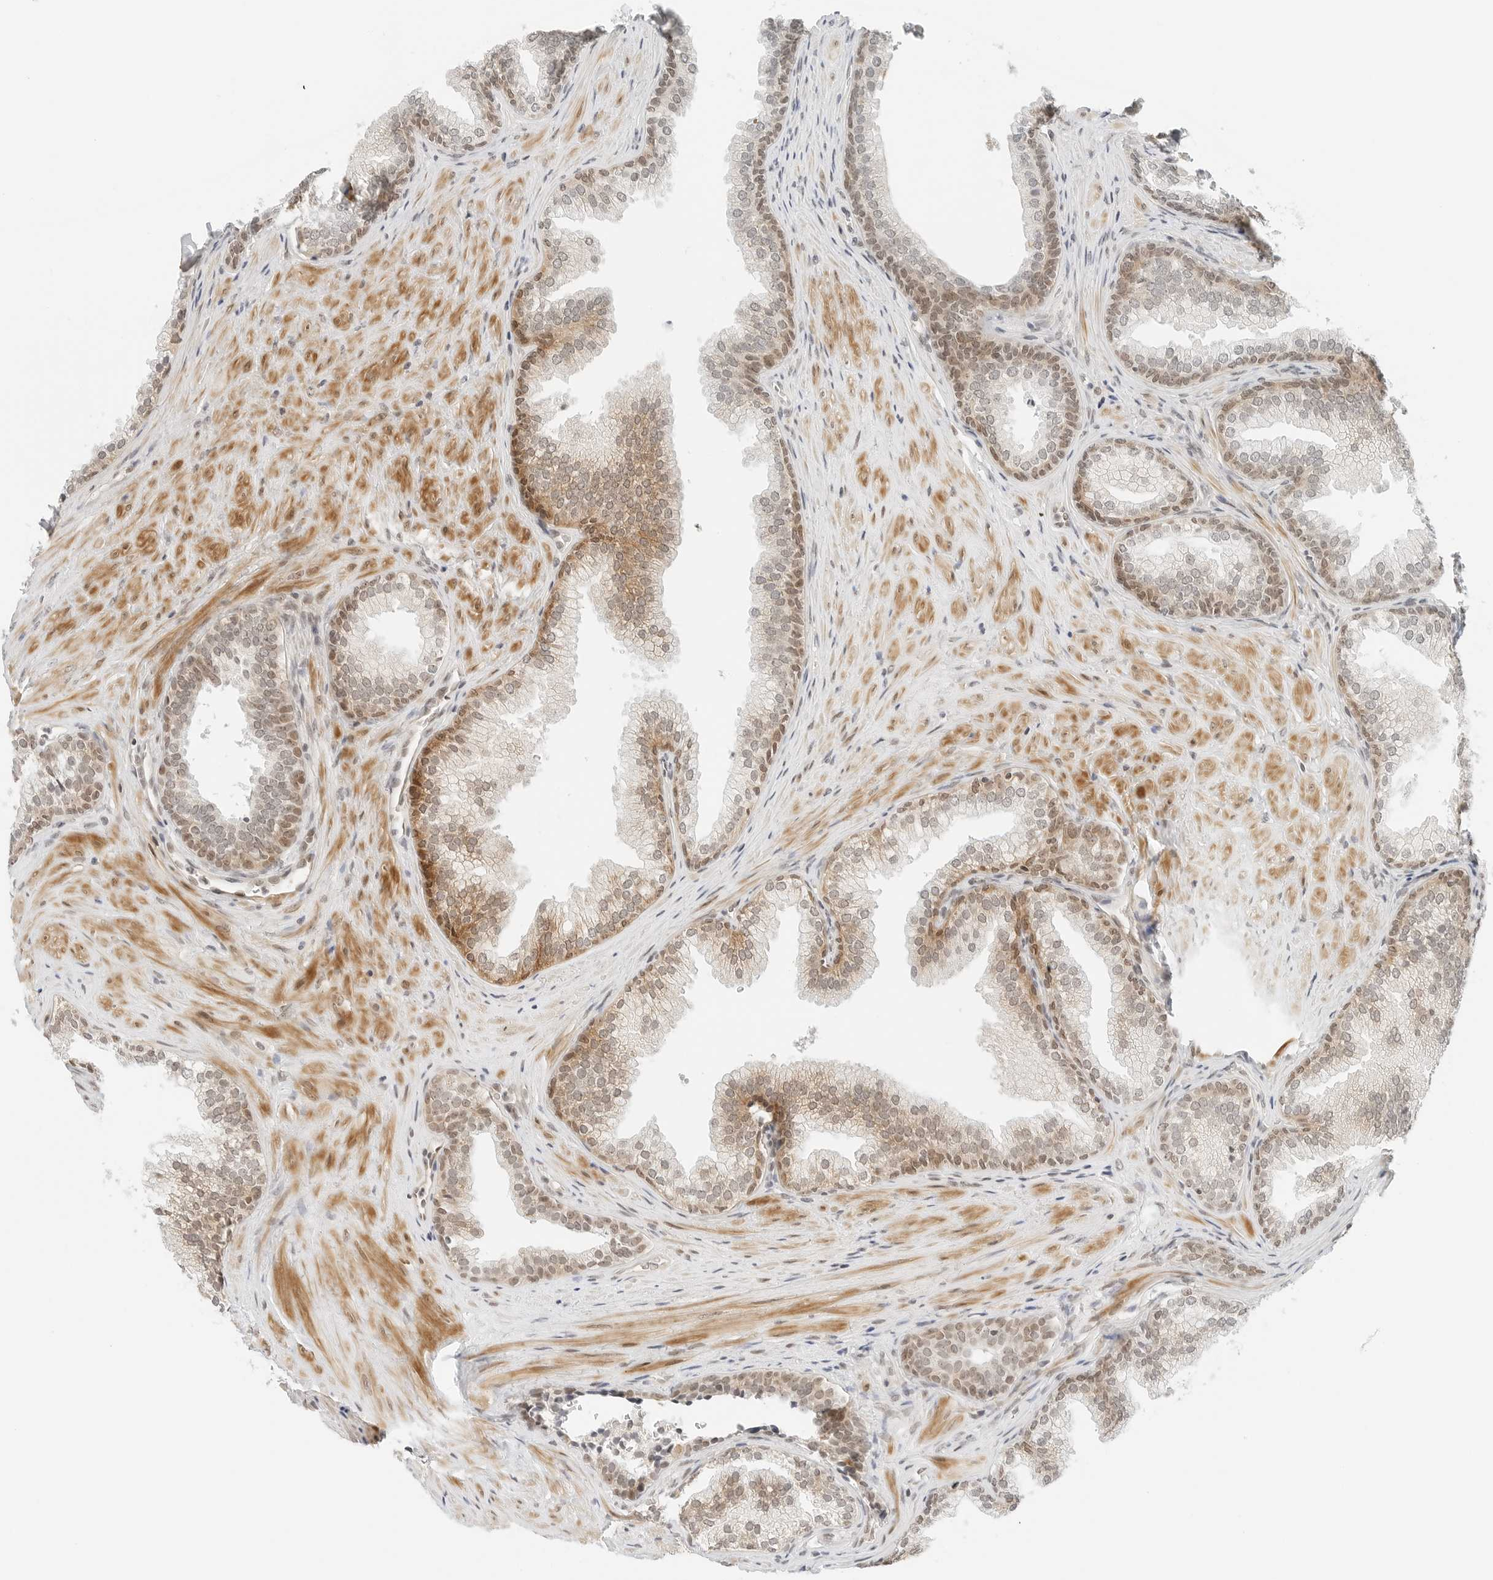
{"staining": {"intensity": "moderate", "quantity": "<25%", "location": "cytoplasmic/membranous,nuclear"}, "tissue": "prostate", "cell_type": "Glandular cells", "image_type": "normal", "snomed": [{"axis": "morphology", "description": "Normal tissue, NOS"}, {"axis": "topography", "description": "Prostate"}], "caption": "A high-resolution image shows IHC staining of unremarkable prostate, which exhibits moderate cytoplasmic/membranous,nuclear staining in approximately <25% of glandular cells. Using DAB (brown) and hematoxylin (blue) stains, captured at high magnification using brightfield microscopy.", "gene": "NEO1", "patient": {"sex": "male", "age": 76}}